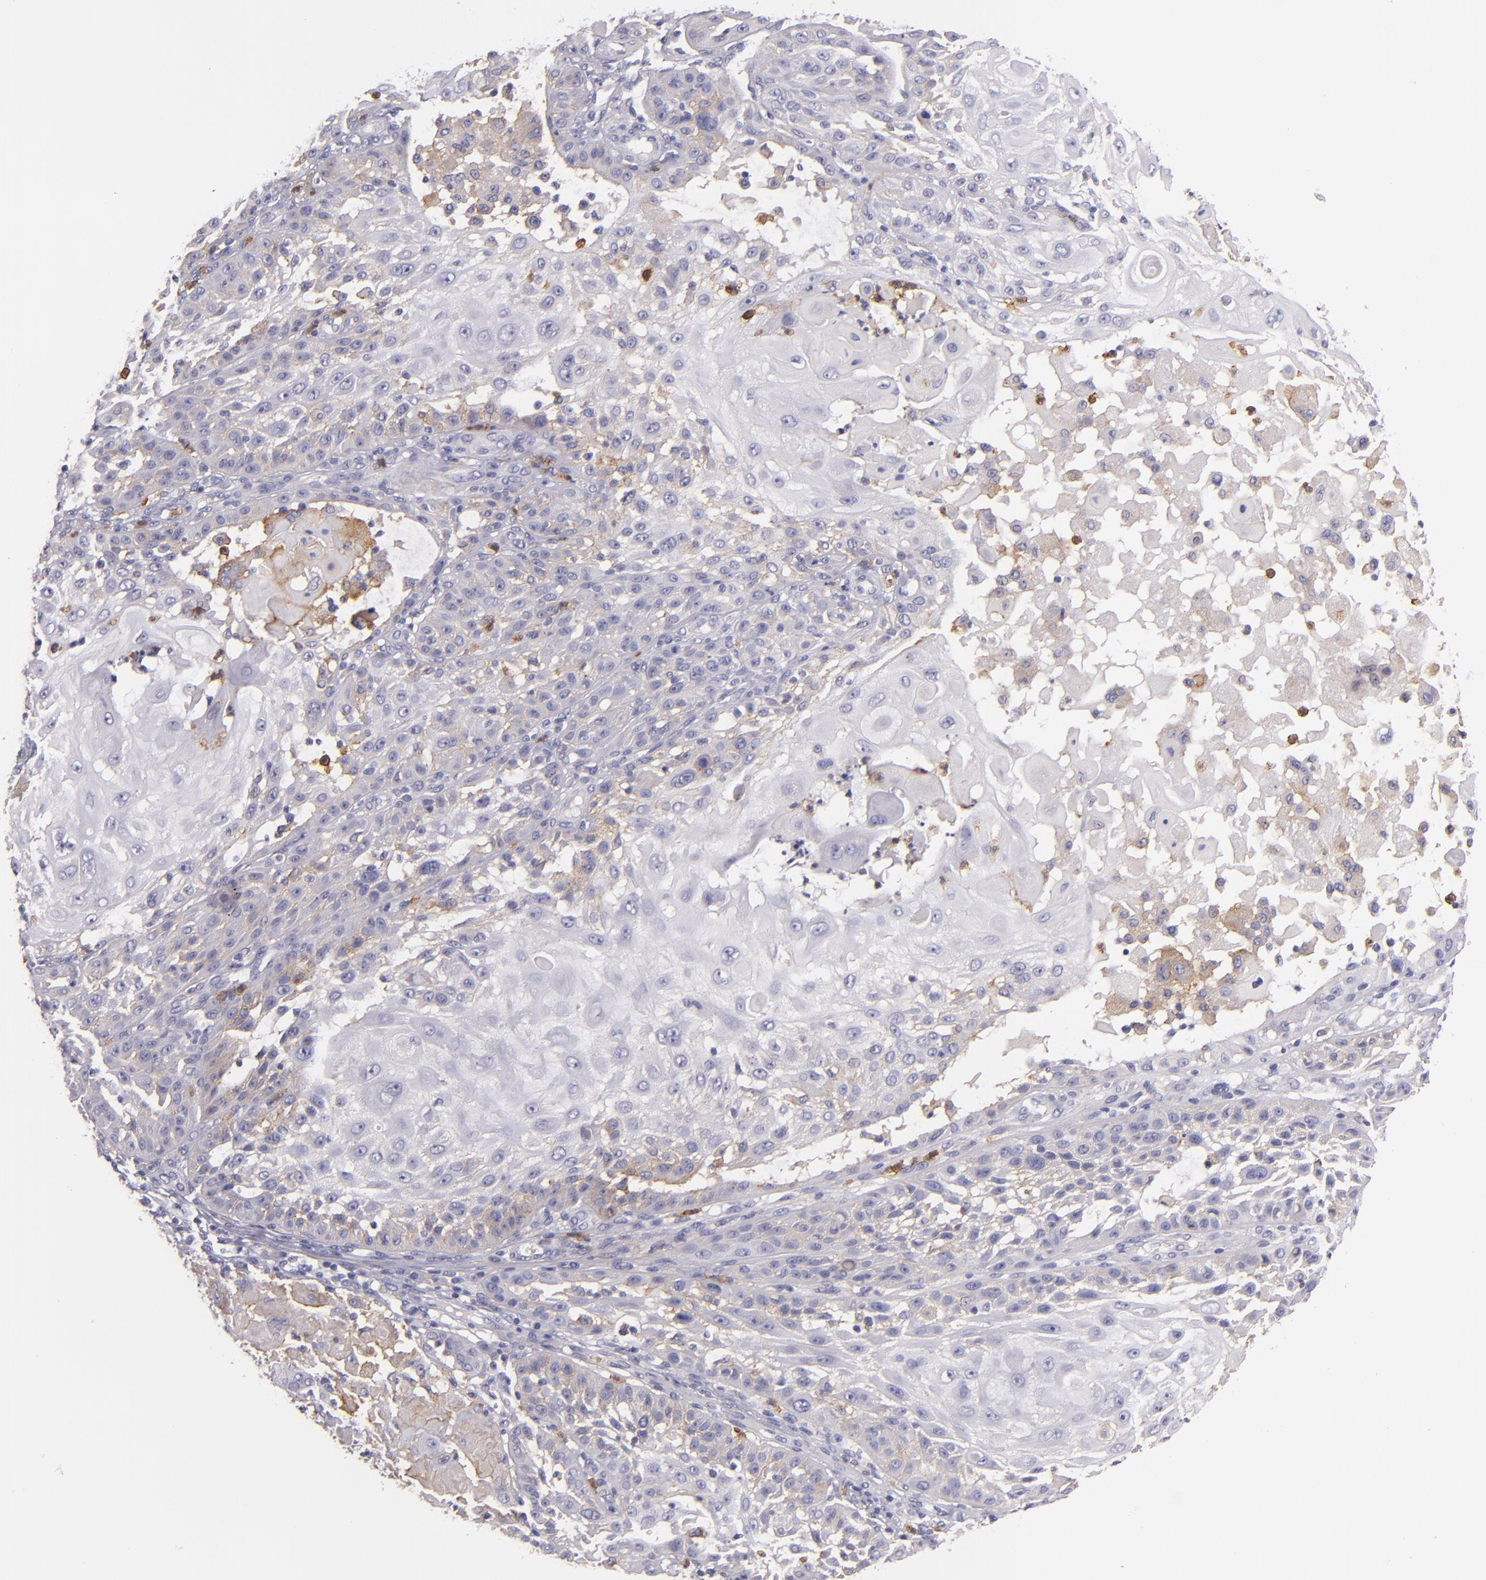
{"staining": {"intensity": "weak", "quantity": "<25%", "location": "cytoplasmic/membranous"}, "tissue": "skin cancer", "cell_type": "Tumor cells", "image_type": "cancer", "snomed": [{"axis": "morphology", "description": "Squamous cell carcinoma, NOS"}, {"axis": "topography", "description": "Skin"}], "caption": "Skin cancer (squamous cell carcinoma) was stained to show a protein in brown. There is no significant staining in tumor cells.", "gene": "C5AR1", "patient": {"sex": "female", "age": 89}}